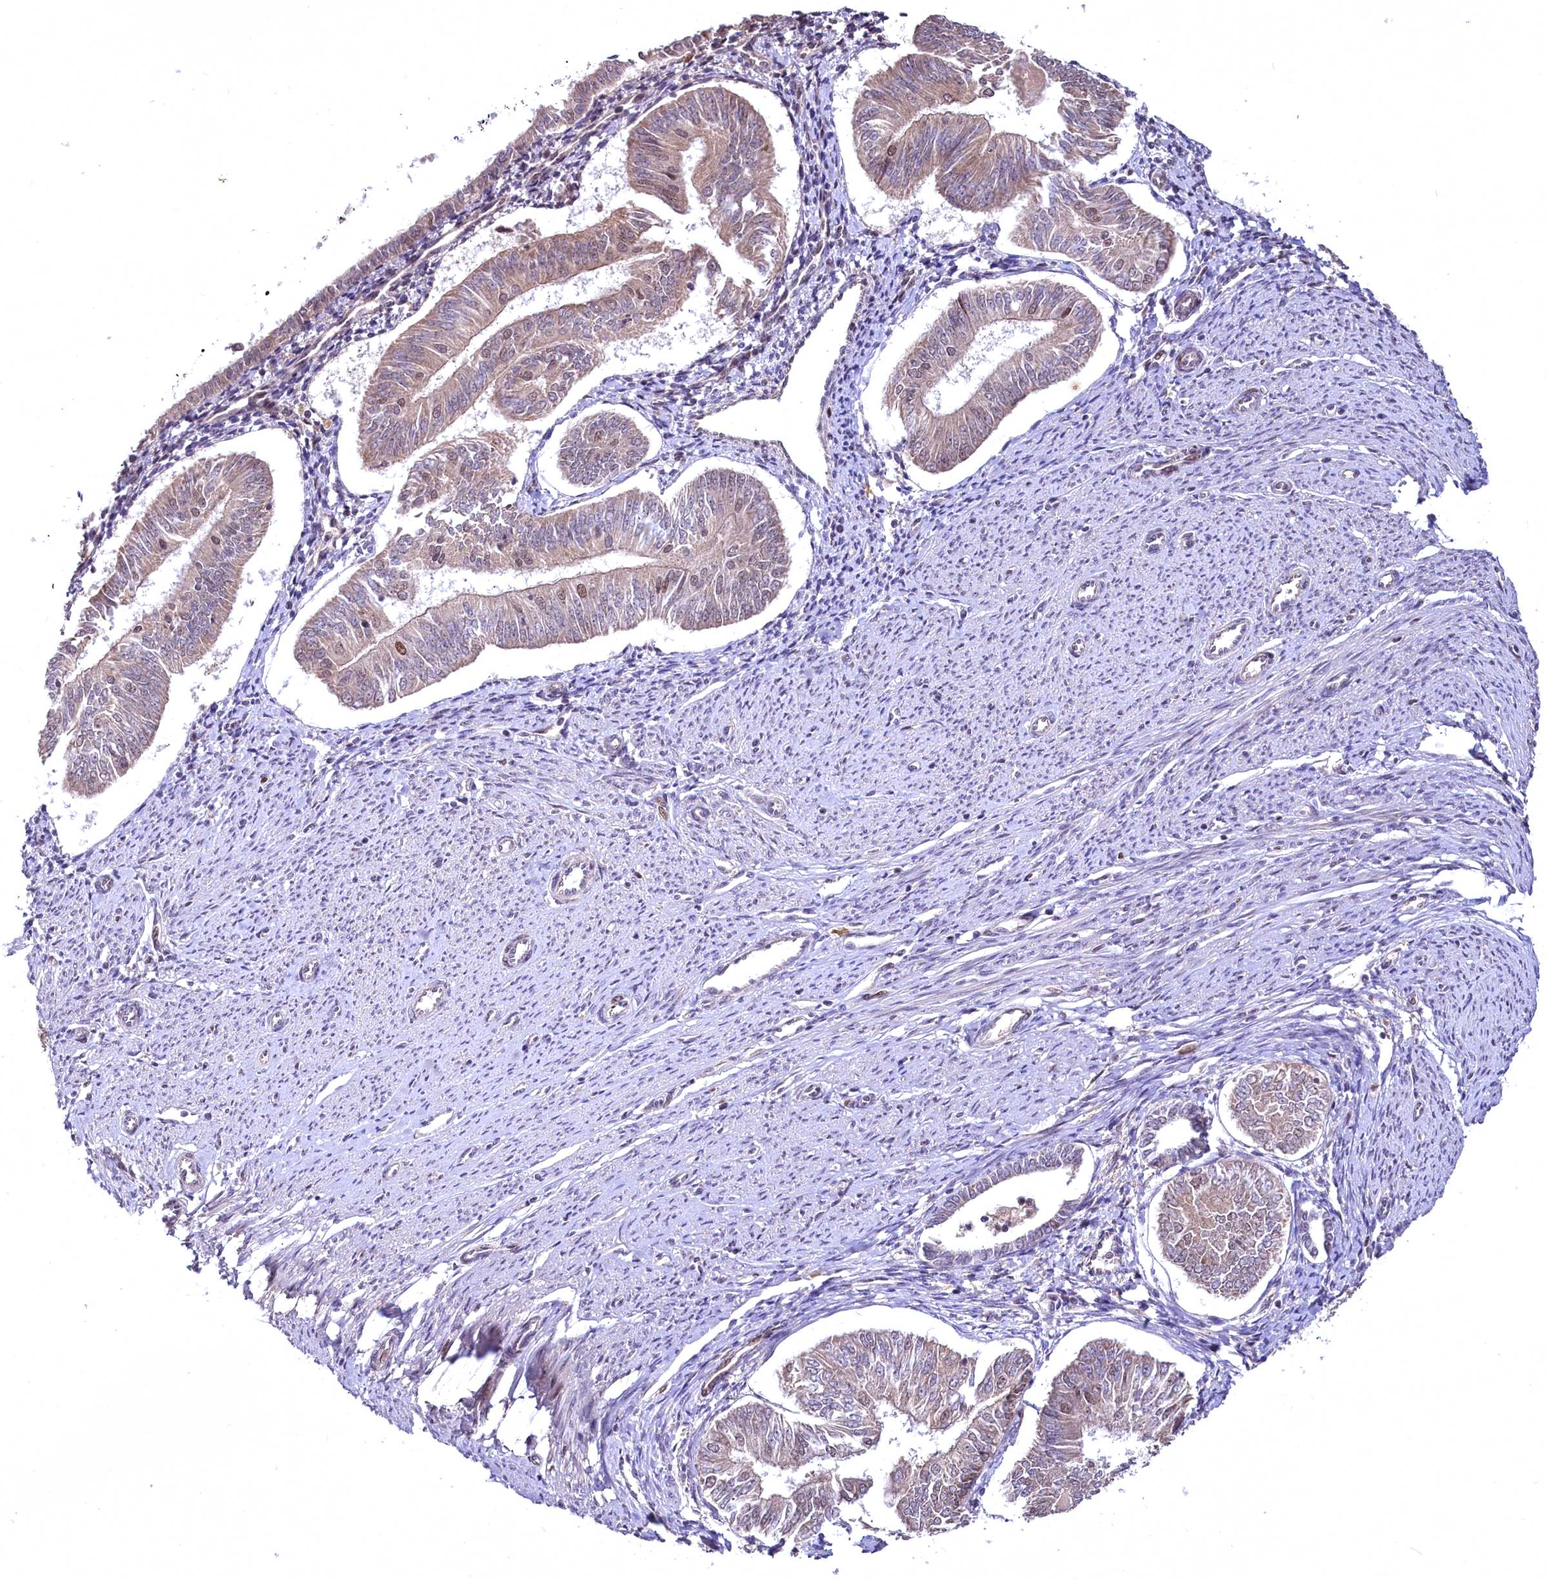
{"staining": {"intensity": "moderate", "quantity": "25%-75%", "location": "cytoplasmic/membranous,nuclear"}, "tissue": "endometrial cancer", "cell_type": "Tumor cells", "image_type": "cancer", "snomed": [{"axis": "morphology", "description": "Adenocarcinoma, NOS"}, {"axis": "topography", "description": "Endometrium"}], "caption": "A photomicrograph of endometrial cancer (adenocarcinoma) stained for a protein exhibits moderate cytoplasmic/membranous and nuclear brown staining in tumor cells.", "gene": "N4BP2L1", "patient": {"sex": "female", "age": 58}}